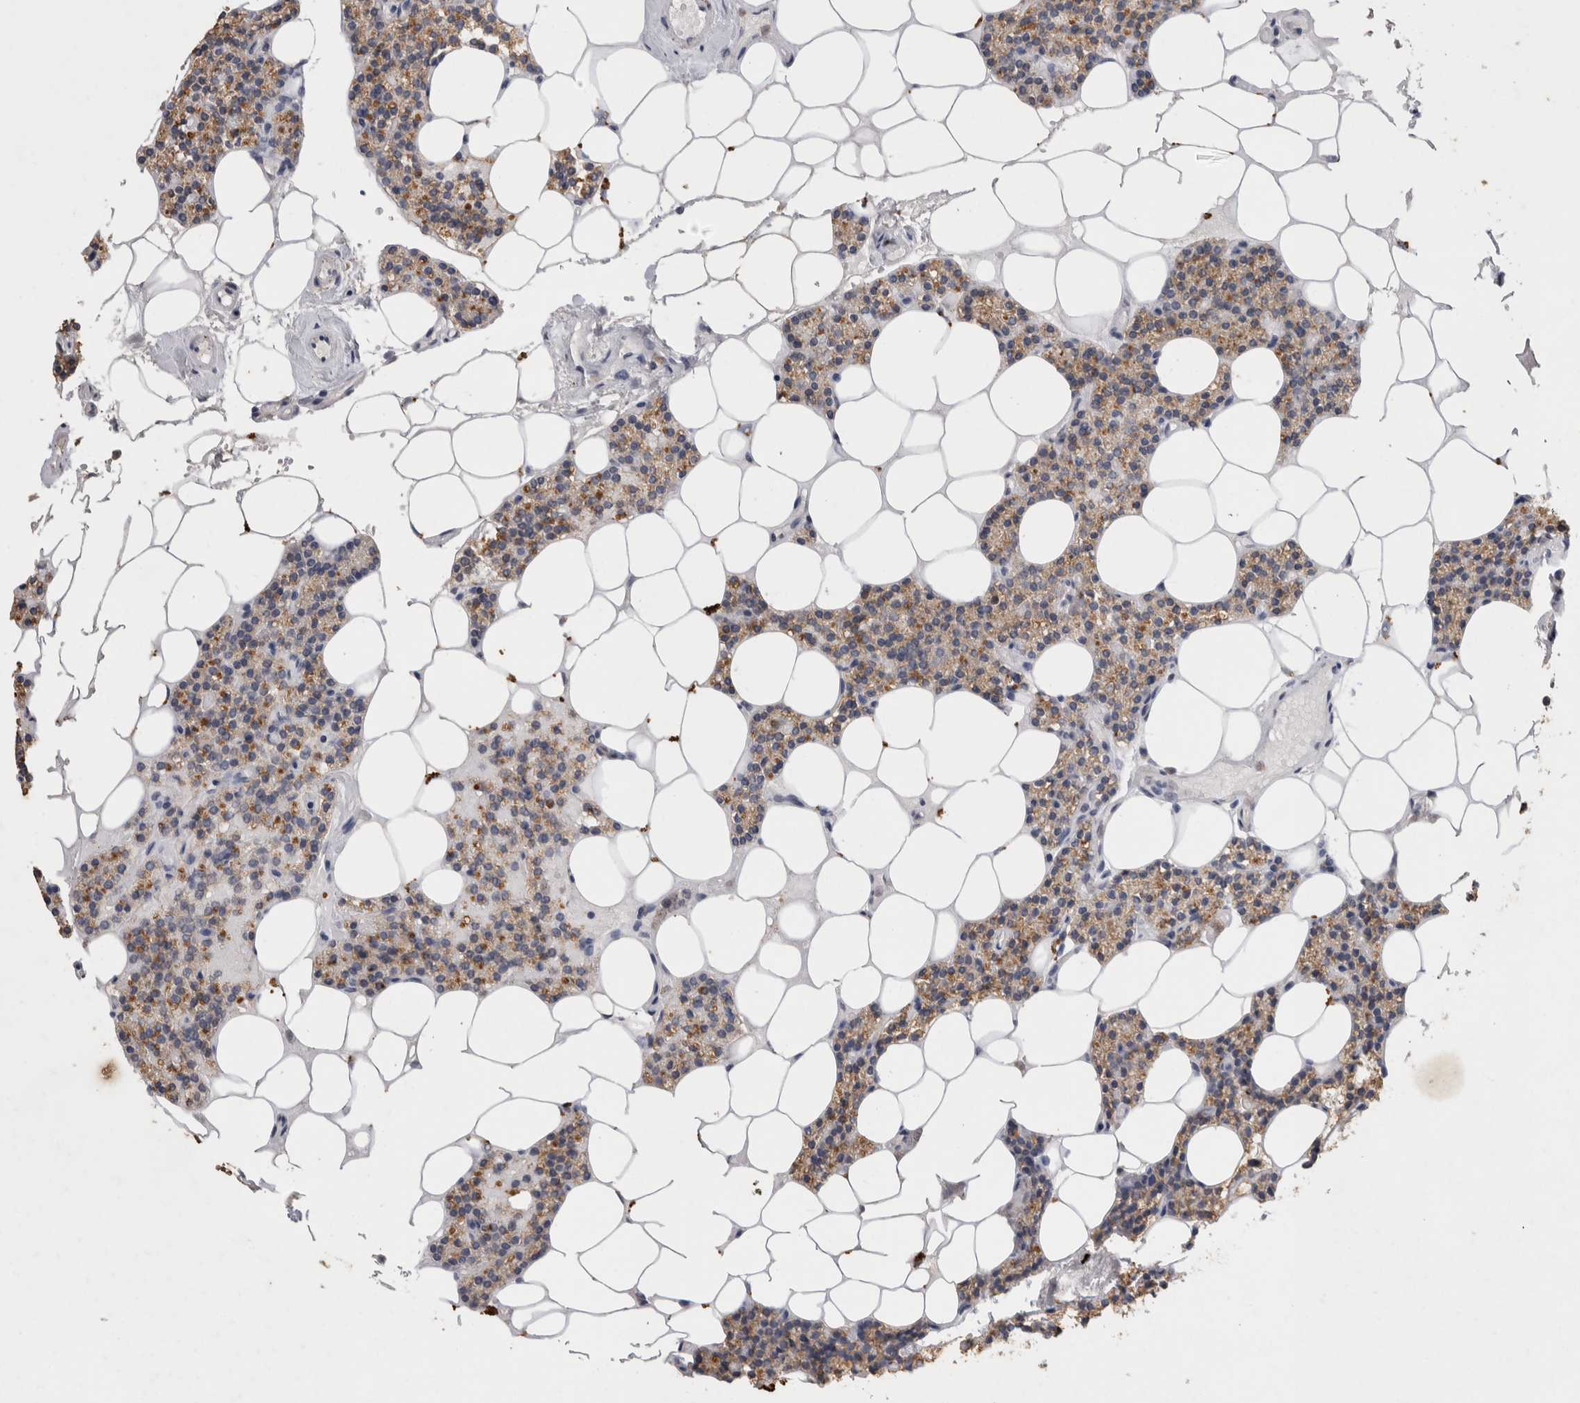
{"staining": {"intensity": "weak", "quantity": ">75%", "location": "cytoplasmic/membranous"}, "tissue": "parathyroid gland", "cell_type": "Glandular cells", "image_type": "normal", "snomed": [{"axis": "morphology", "description": "Normal tissue, NOS"}, {"axis": "topography", "description": "Parathyroid gland"}], "caption": "Protein staining of unremarkable parathyroid gland shows weak cytoplasmic/membranous expression in approximately >75% of glandular cells. The protein of interest is shown in brown color, while the nuclei are stained blue.", "gene": "CNTFR", "patient": {"sex": "male", "age": 75}}